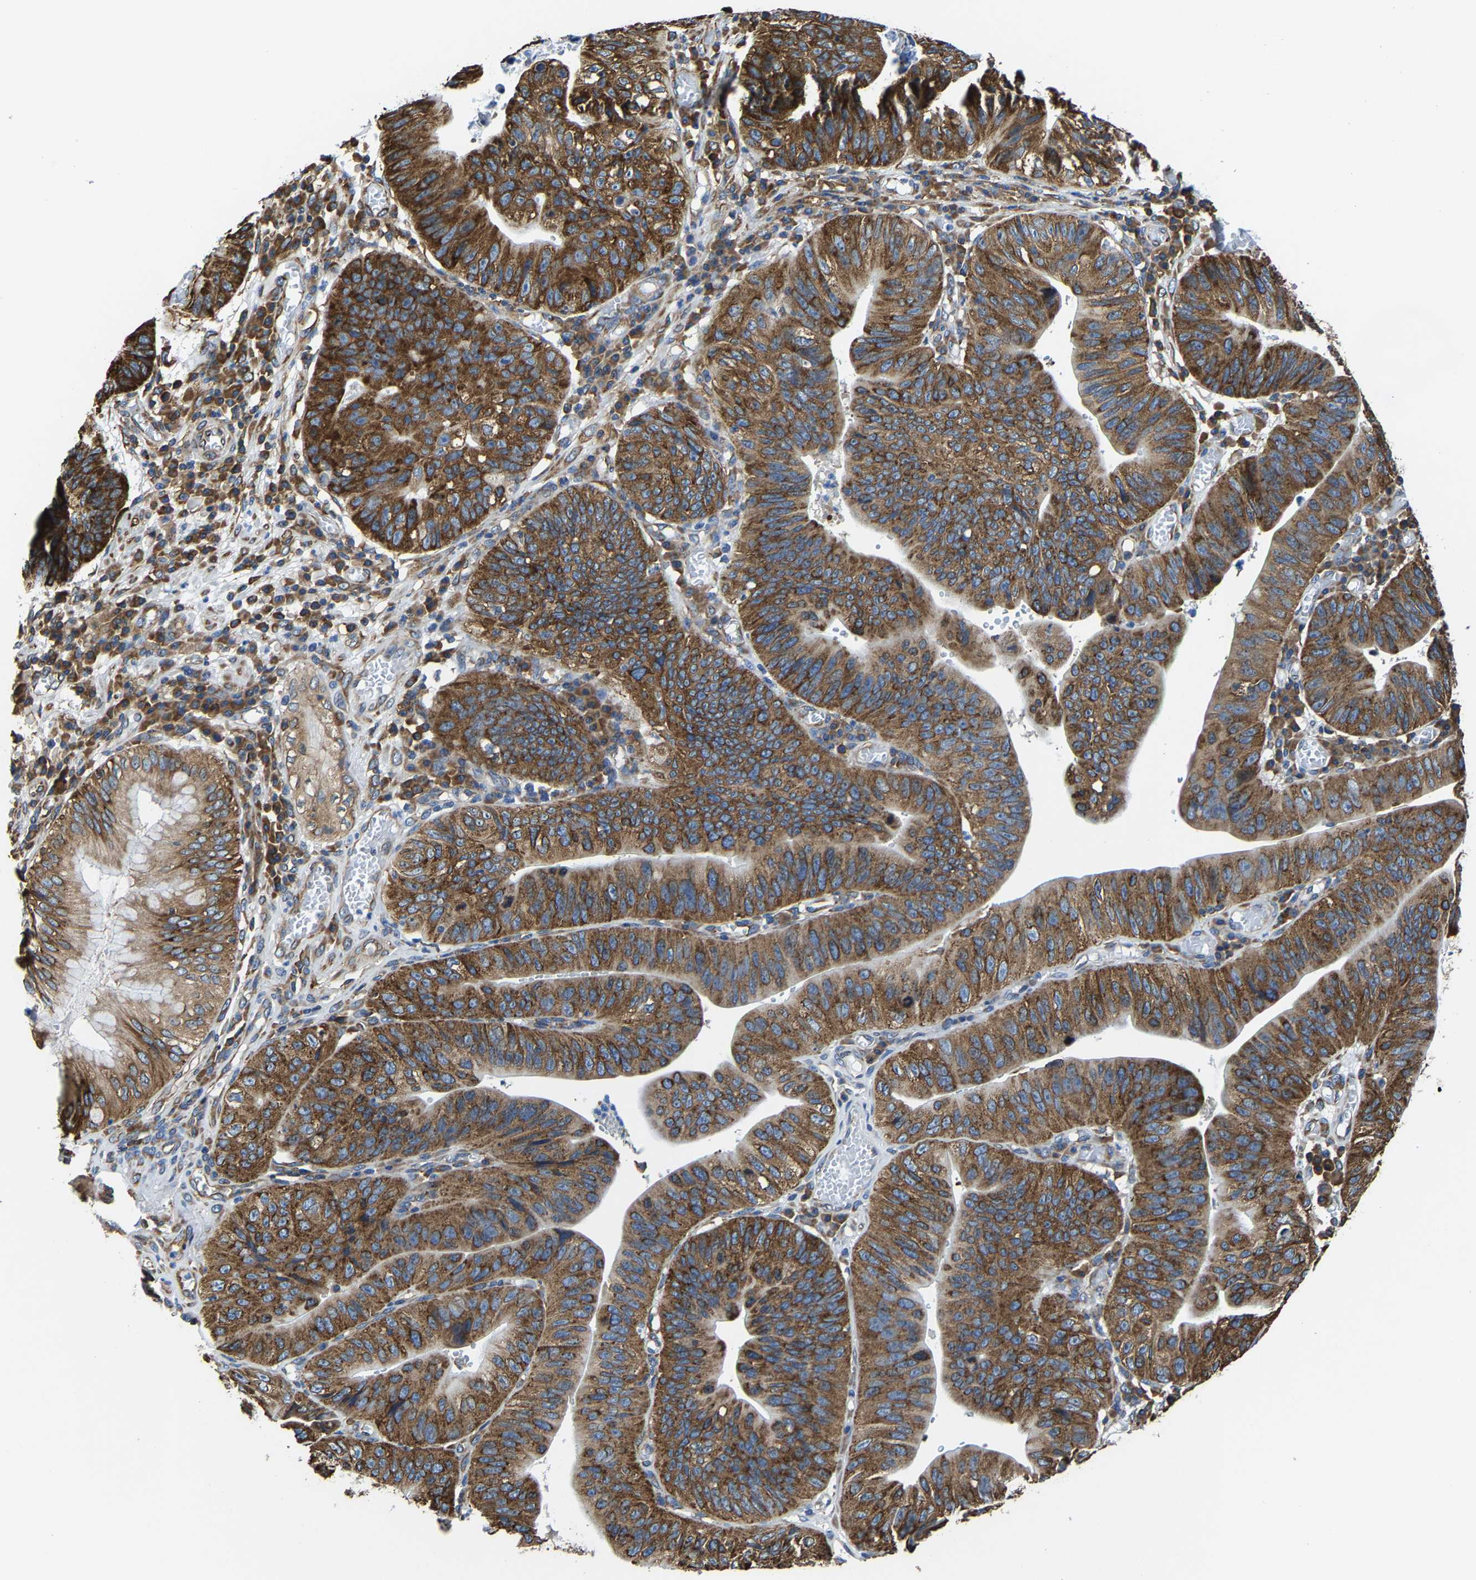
{"staining": {"intensity": "strong", "quantity": ">75%", "location": "cytoplasmic/membranous"}, "tissue": "stomach cancer", "cell_type": "Tumor cells", "image_type": "cancer", "snomed": [{"axis": "morphology", "description": "Adenocarcinoma, NOS"}, {"axis": "topography", "description": "Stomach"}], "caption": "Immunohistochemical staining of human stomach cancer reveals high levels of strong cytoplasmic/membranous staining in about >75% of tumor cells.", "gene": "G3BP2", "patient": {"sex": "male", "age": 59}}